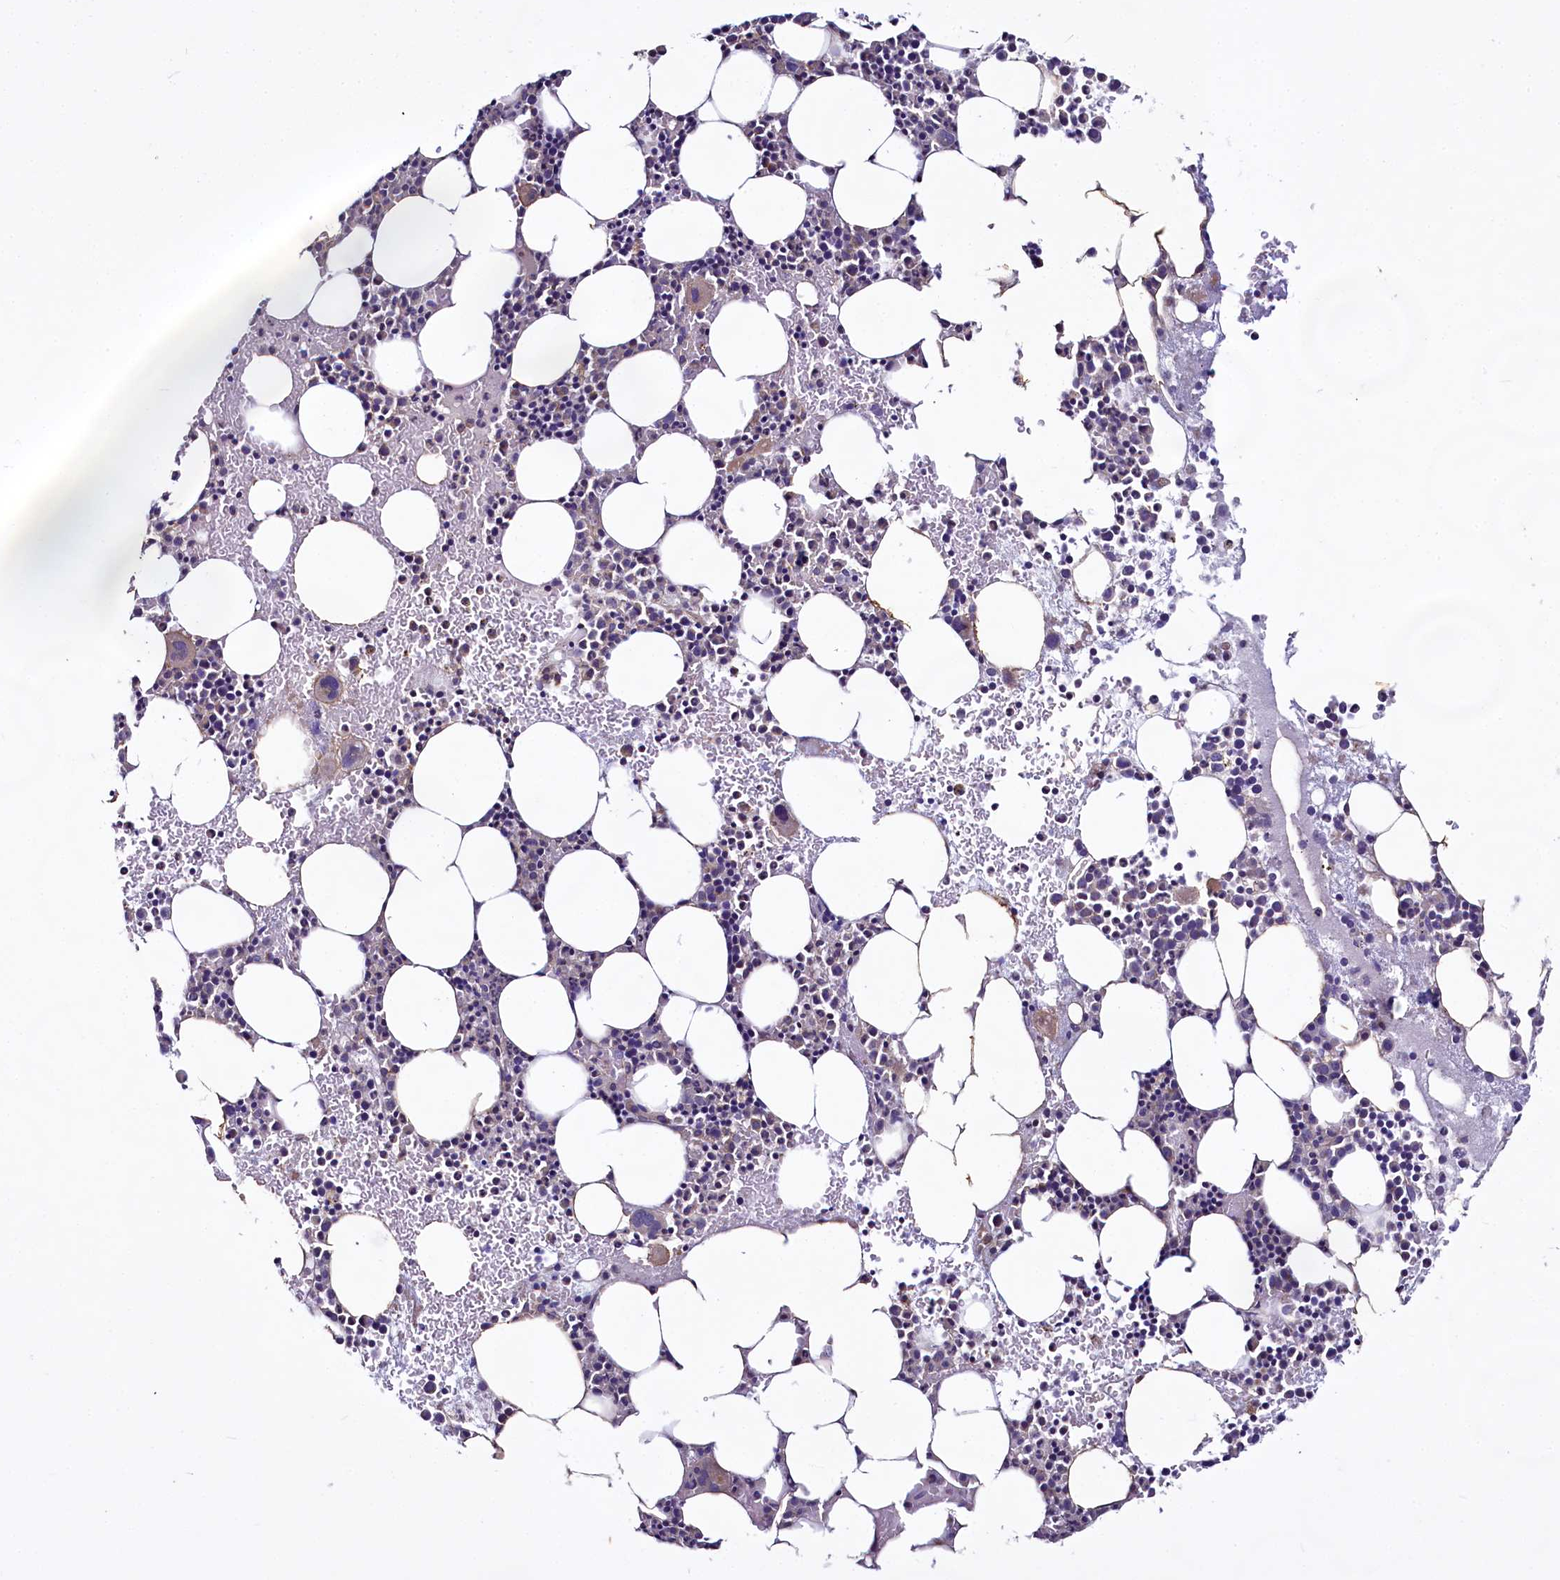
{"staining": {"intensity": "moderate", "quantity": "<25%", "location": "cytoplasmic/membranous"}, "tissue": "bone marrow", "cell_type": "Hematopoietic cells", "image_type": "normal", "snomed": [{"axis": "morphology", "description": "Normal tissue, NOS"}, {"axis": "topography", "description": "Bone marrow"}], "caption": "Brown immunohistochemical staining in normal bone marrow displays moderate cytoplasmic/membranous expression in approximately <25% of hematopoietic cells.", "gene": "CEP295", "patient": {"sex": "female", "age": 76}}